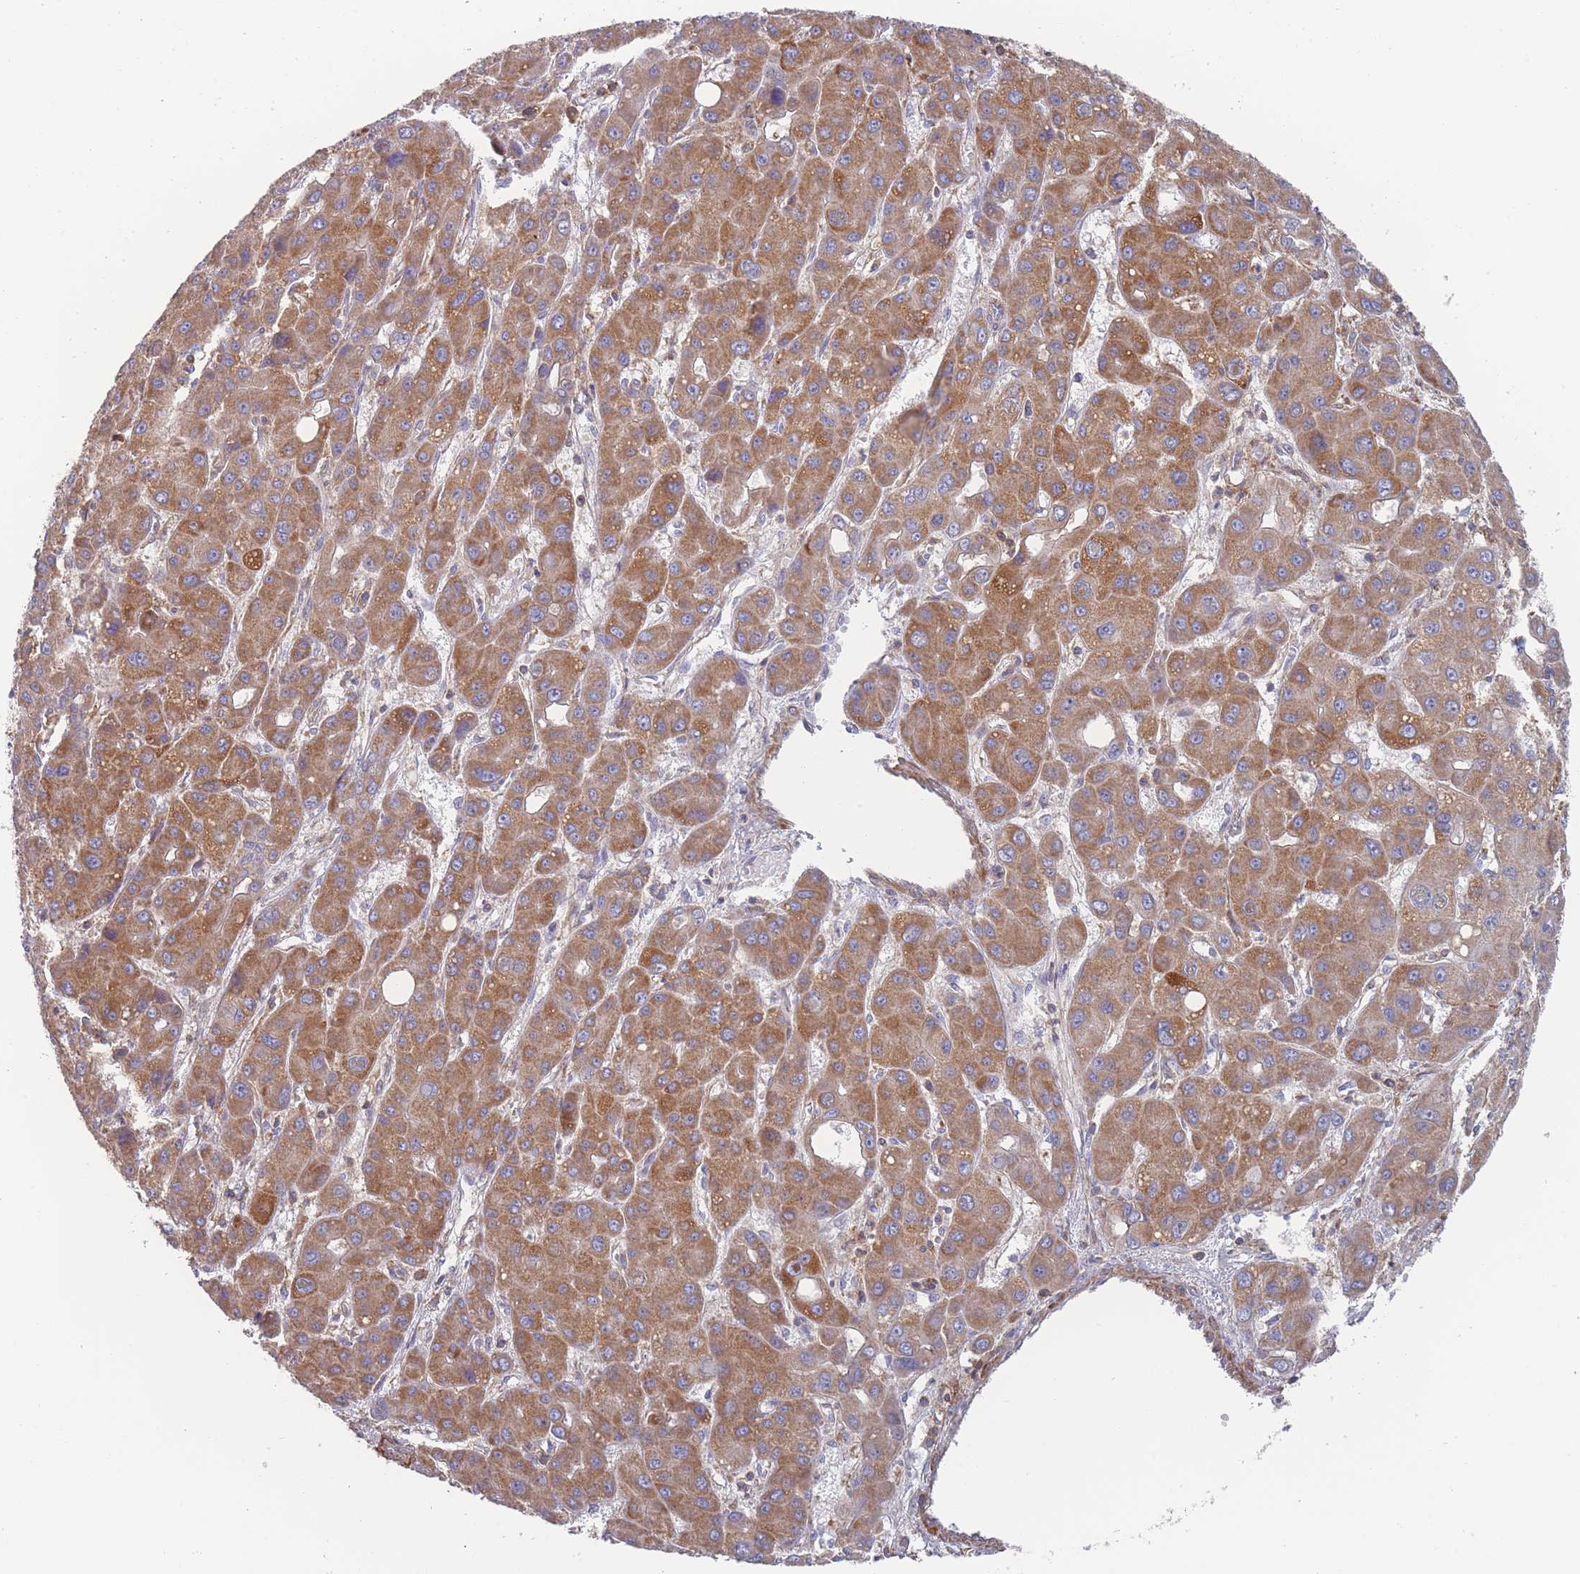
{"staining": {"intensity": "moderate", "quantity": ">75%", "location": "cytoplasmic/membranous"}, "tissue": "liver cancer", "cell_type": "Tumor cells", "image_type": "cancer", "snomed": [{"axis": "morphology", "description": "Carcinoma, Hepatocellular, NOS"}, {"axis": "topography", "description": "Liver"}], "caption": "Protein expression analysis of human liver cancer (hepatocellular carcinoma) reveals moderate cytoplasmic/membranous staining in approximately >75% of tumor cells. Immunohistochemistry (ihc) stains the protein of interest in brown and the nuclei are stained blue.", "gene": "SCCPDH", "patient": {"sex": "male", "age": 55}}